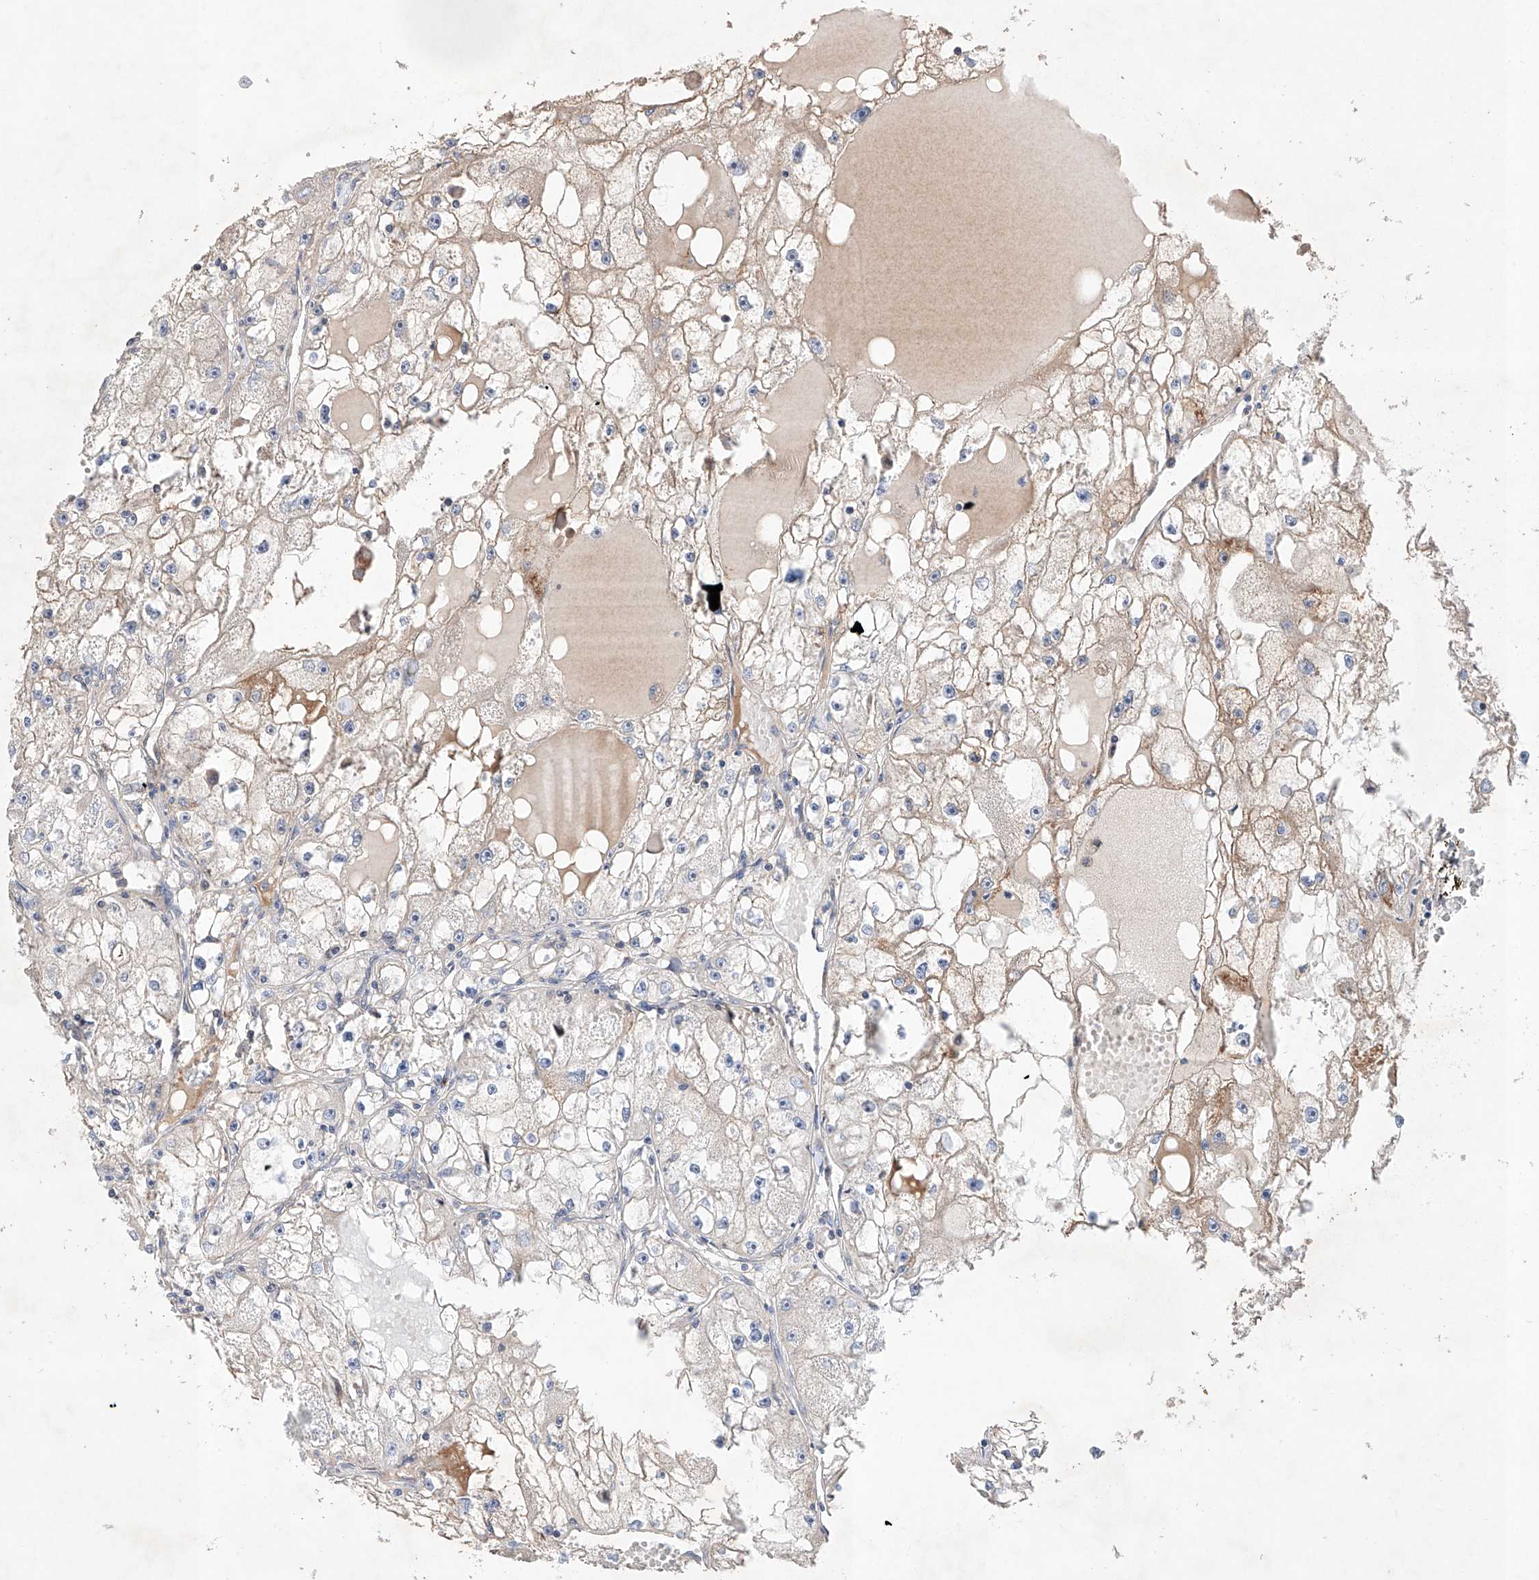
{"staining": {"intensity": "moderate", "quantity": "<25%", "location": "cytoplasmic/membranous"}, "tissue": "renal cancer", "cell_type": "Tumor cells", "image_type": "cancer", "snomed": [{"axis": "morphology", "description": "Adenocarcinoma, NOS"}, {"axis": "topography", "description": "Kidney"}], "caption": "Renal cancer (adenocarcinoma) stained with immunohistochemistry shows moderate cytoplasmic/membranous staining in approximately <25% of tumor cells. Nuclei are stained in blue.", "gene": "AFG1L", "patient": {"sex": "male", "age": 56}}